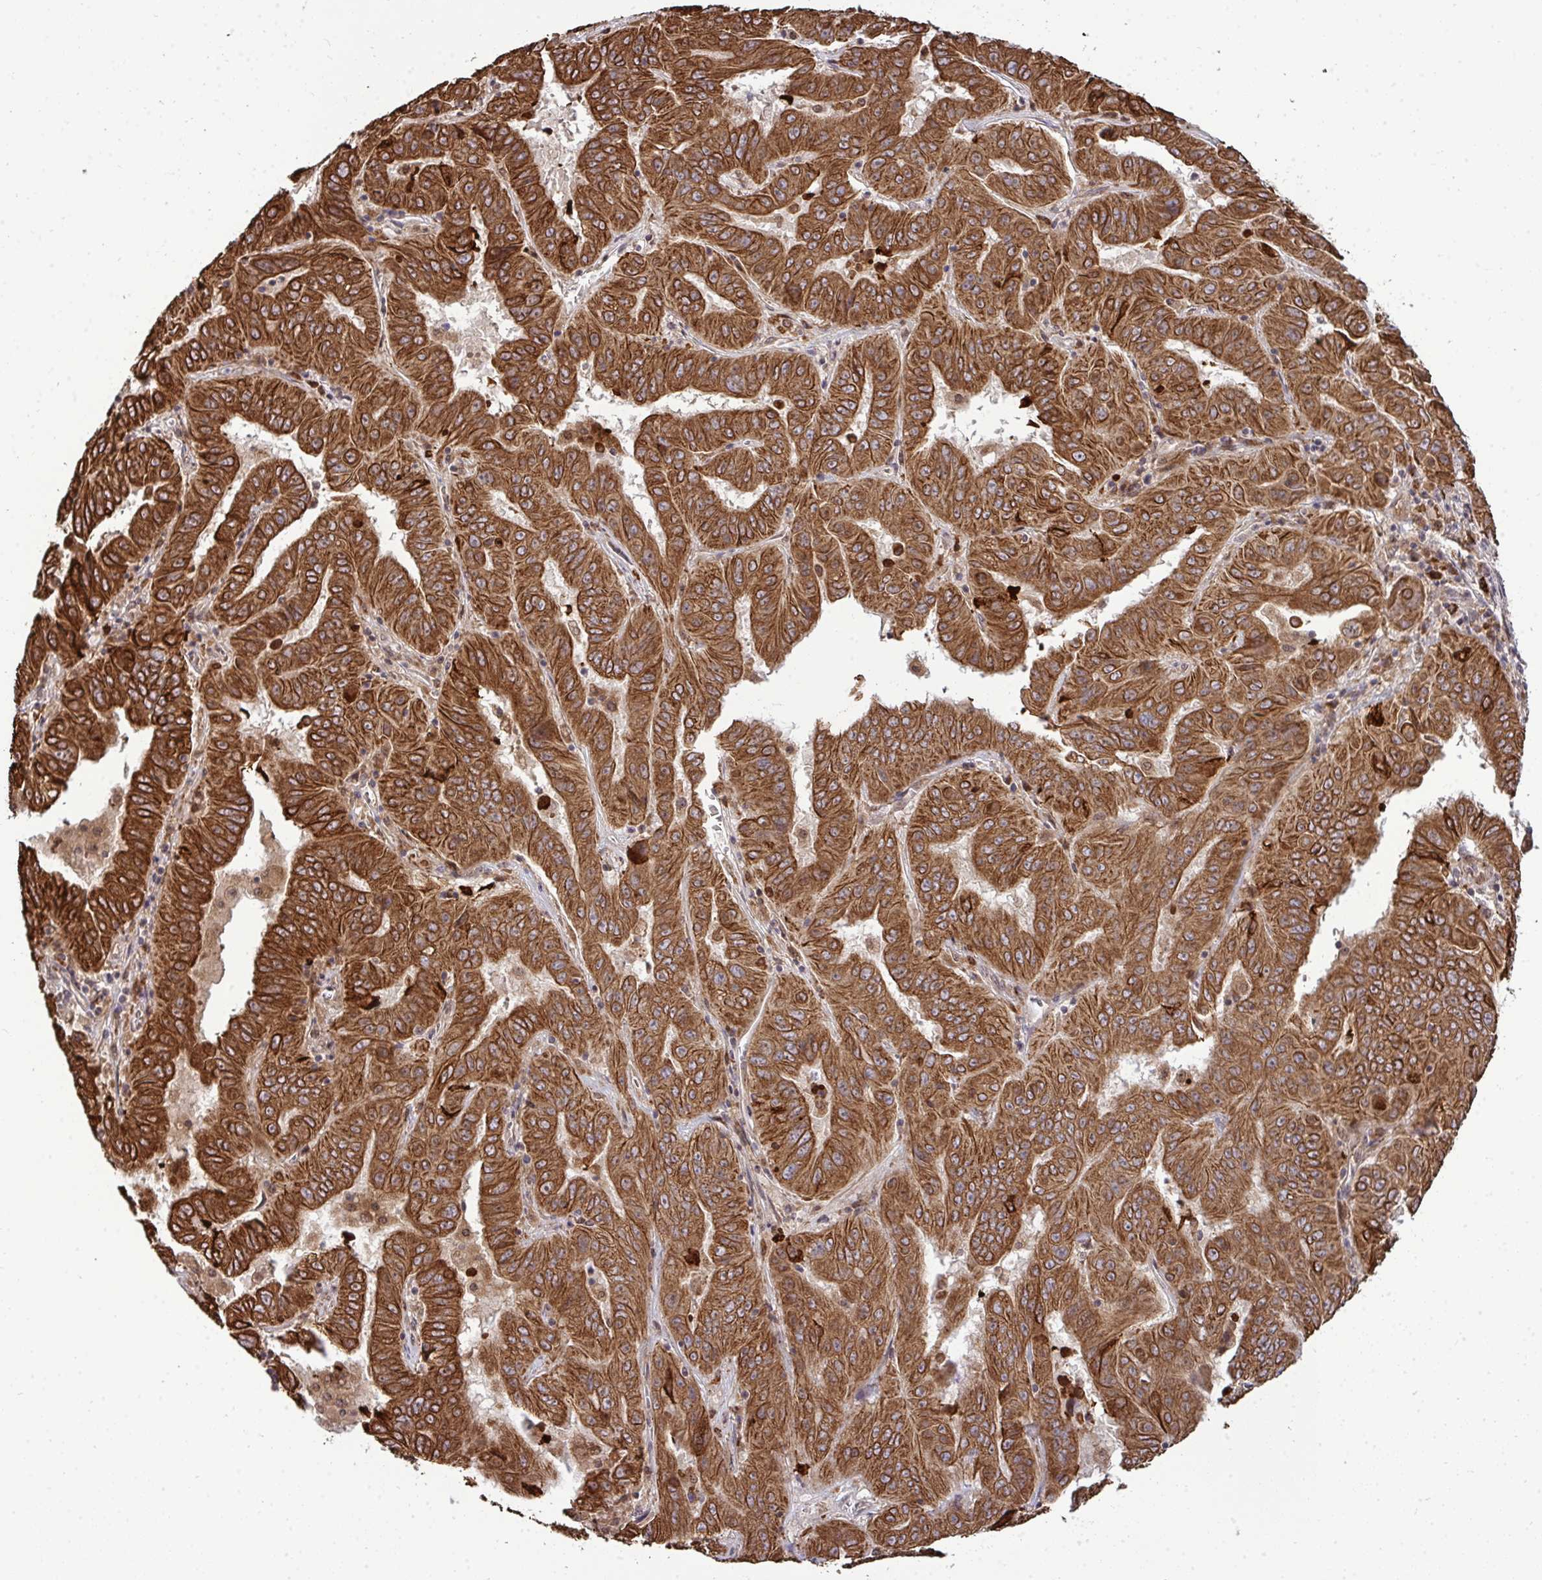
{"staining": {"intensity": "strong", "quantity": ">75%", "location": "cytoplasmic/membranous"}, "tissue": "pancreatic cancer", "cell_type": "Tumor cells", "image_type": "cancer", "snomed": [{"axis": "morphology", "description": "Adenocarcinoma, NOS"}, {"axis": "topography", "description": "Pancreas"}], "caption": "Pancreatic cancer (adenocarcinoma) stained with DAB (3,3'-diaminobenzidine) immunohistochemistry (IHC) reveals high levels of strong cytoplasmic/membranous positivity in approximately >75% of tumor cells.", "gene": "TRIM44", "patient": {"sex": "male", "age": 63}}